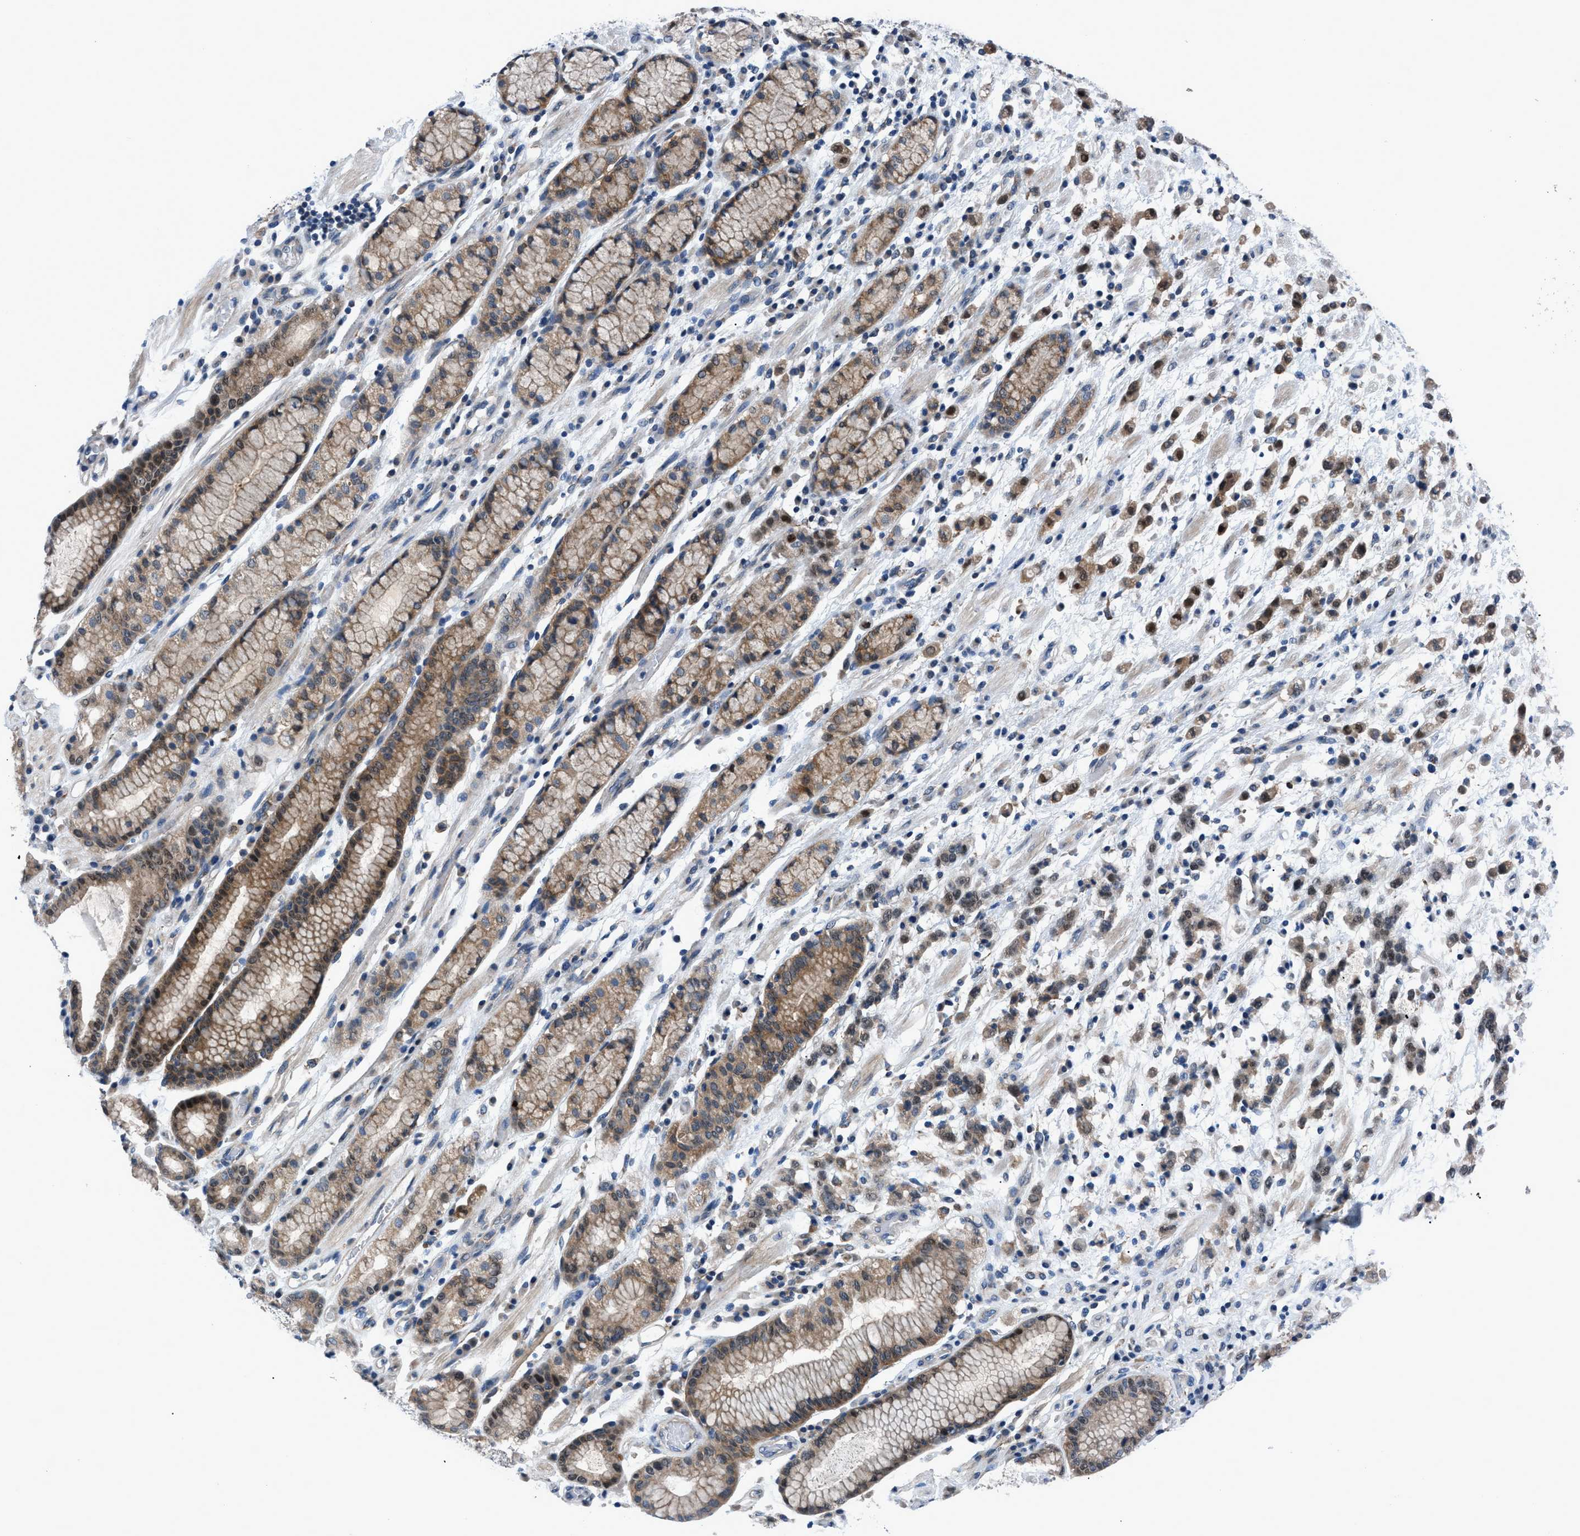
{"staining": {"intensity": "moderate", "quantity": ">75%", "location": "cytoplasmic/membranous,nuclear"}, "tissue": "stomach cancer", "cell_type": "Tumor cells", "image_type": "cancer", "snomed": [{"axis": "morphology", "description": "Adenocarcinoma, NOS"}, {"axis": "topography", "description": "Stomach, lower"}], "caption": "Protein staining of stomach cancer (adenocarcinoma) tissue reveals moderate cytoplasmic/membranous and nuclear expression in approximately >75% of tumor cells.", "gene": "TMEM45B", "patient": {"sex": "male", "age": 88}}